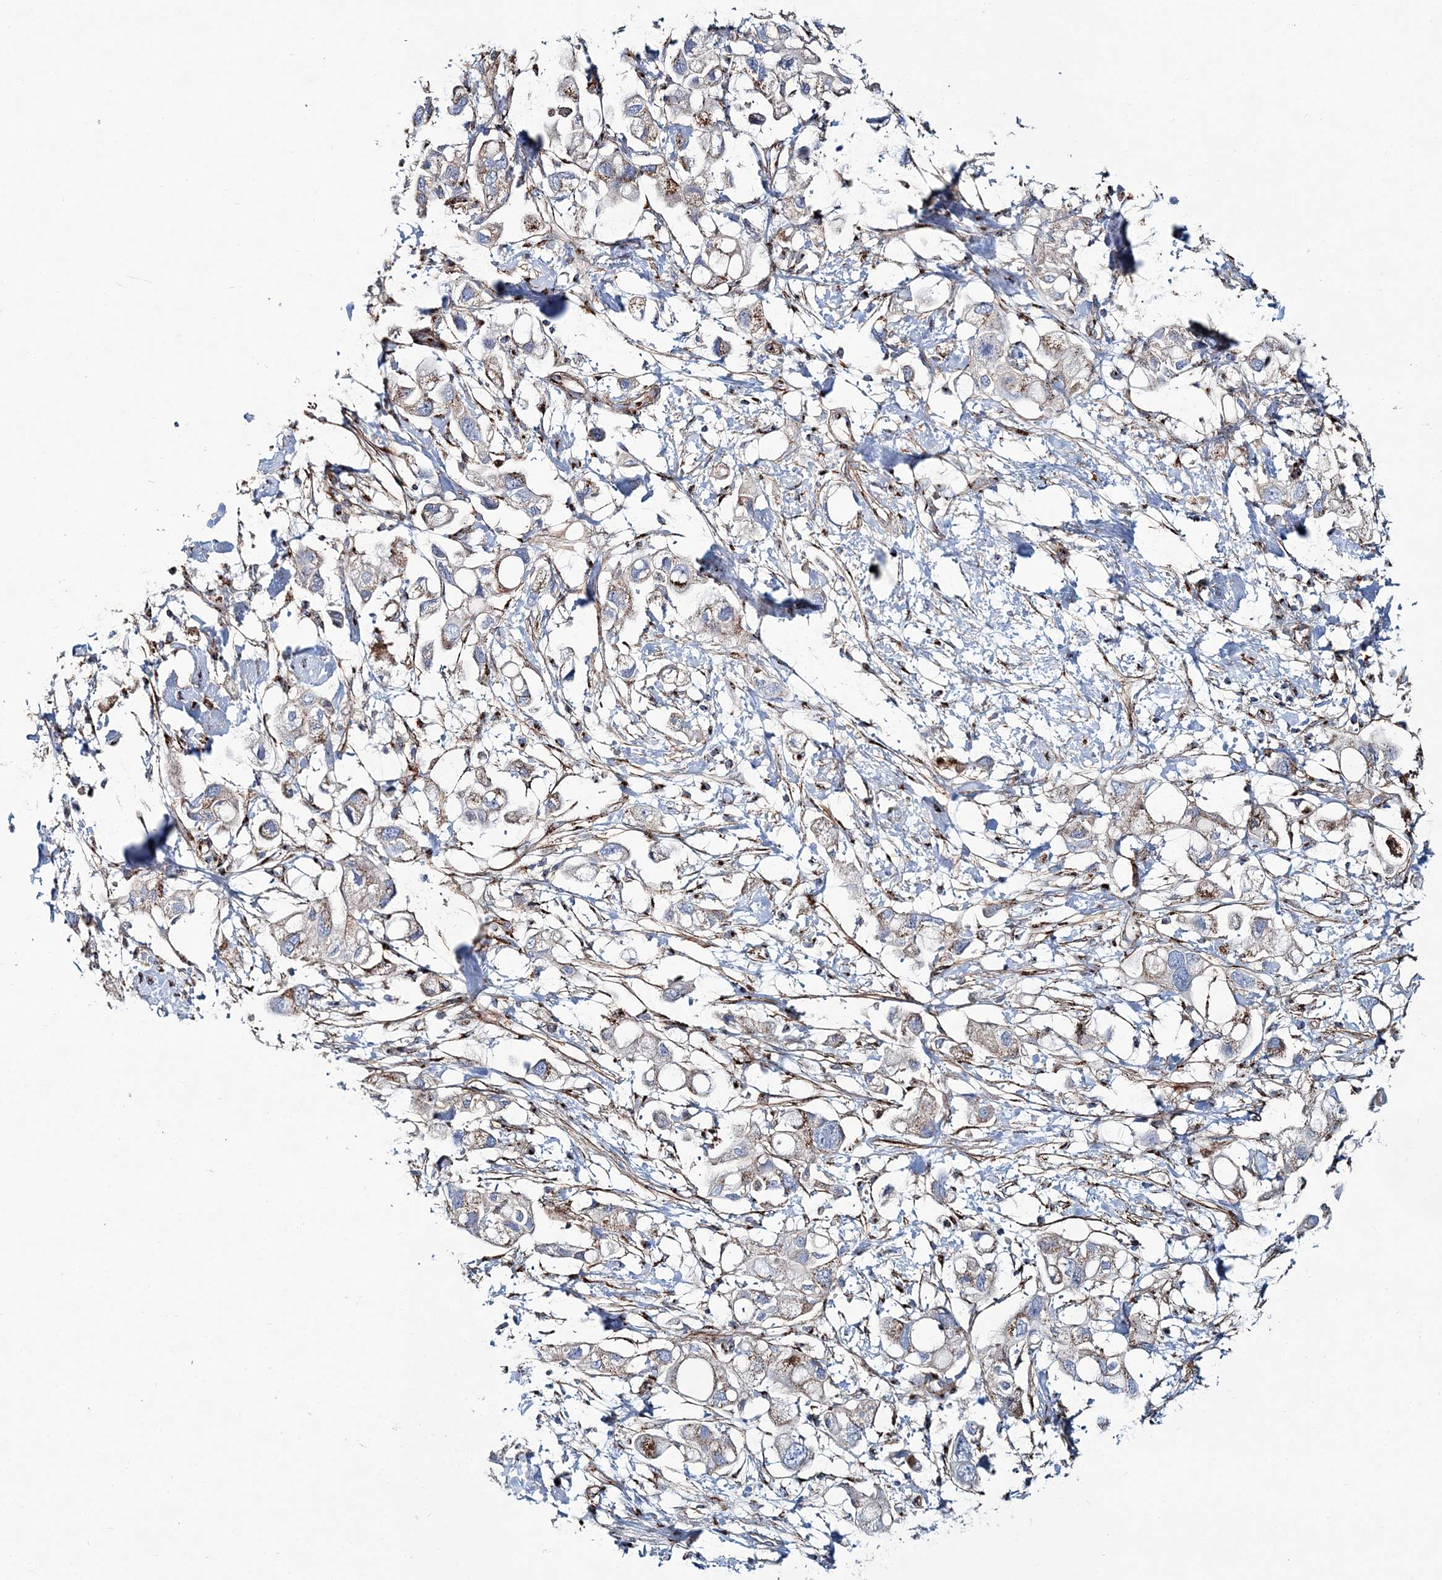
{"staining": {"intensity": "weak", "quantity": "<25%", "location": "cytoplasmic/membranous"}, "tissue": "pancreatic cancer", "cell_type": "Tumor cells", "image_type": "cancer", "snomed": [{"axis": "morphology", "description": "Adenocarcinoma, NOS"}, {"axis": "topography", "description": "Pancreas"}], "caption": "DAB immunohistochemical staining of pancreatic adenocarcinoma demonstrates no significant staining in tumor cells. (Immunohistochemistry (ihc), brightfield microscopy, high magnification).", "gene": "MAN1A2", "patient": {"sex": "female", "age": 56}}